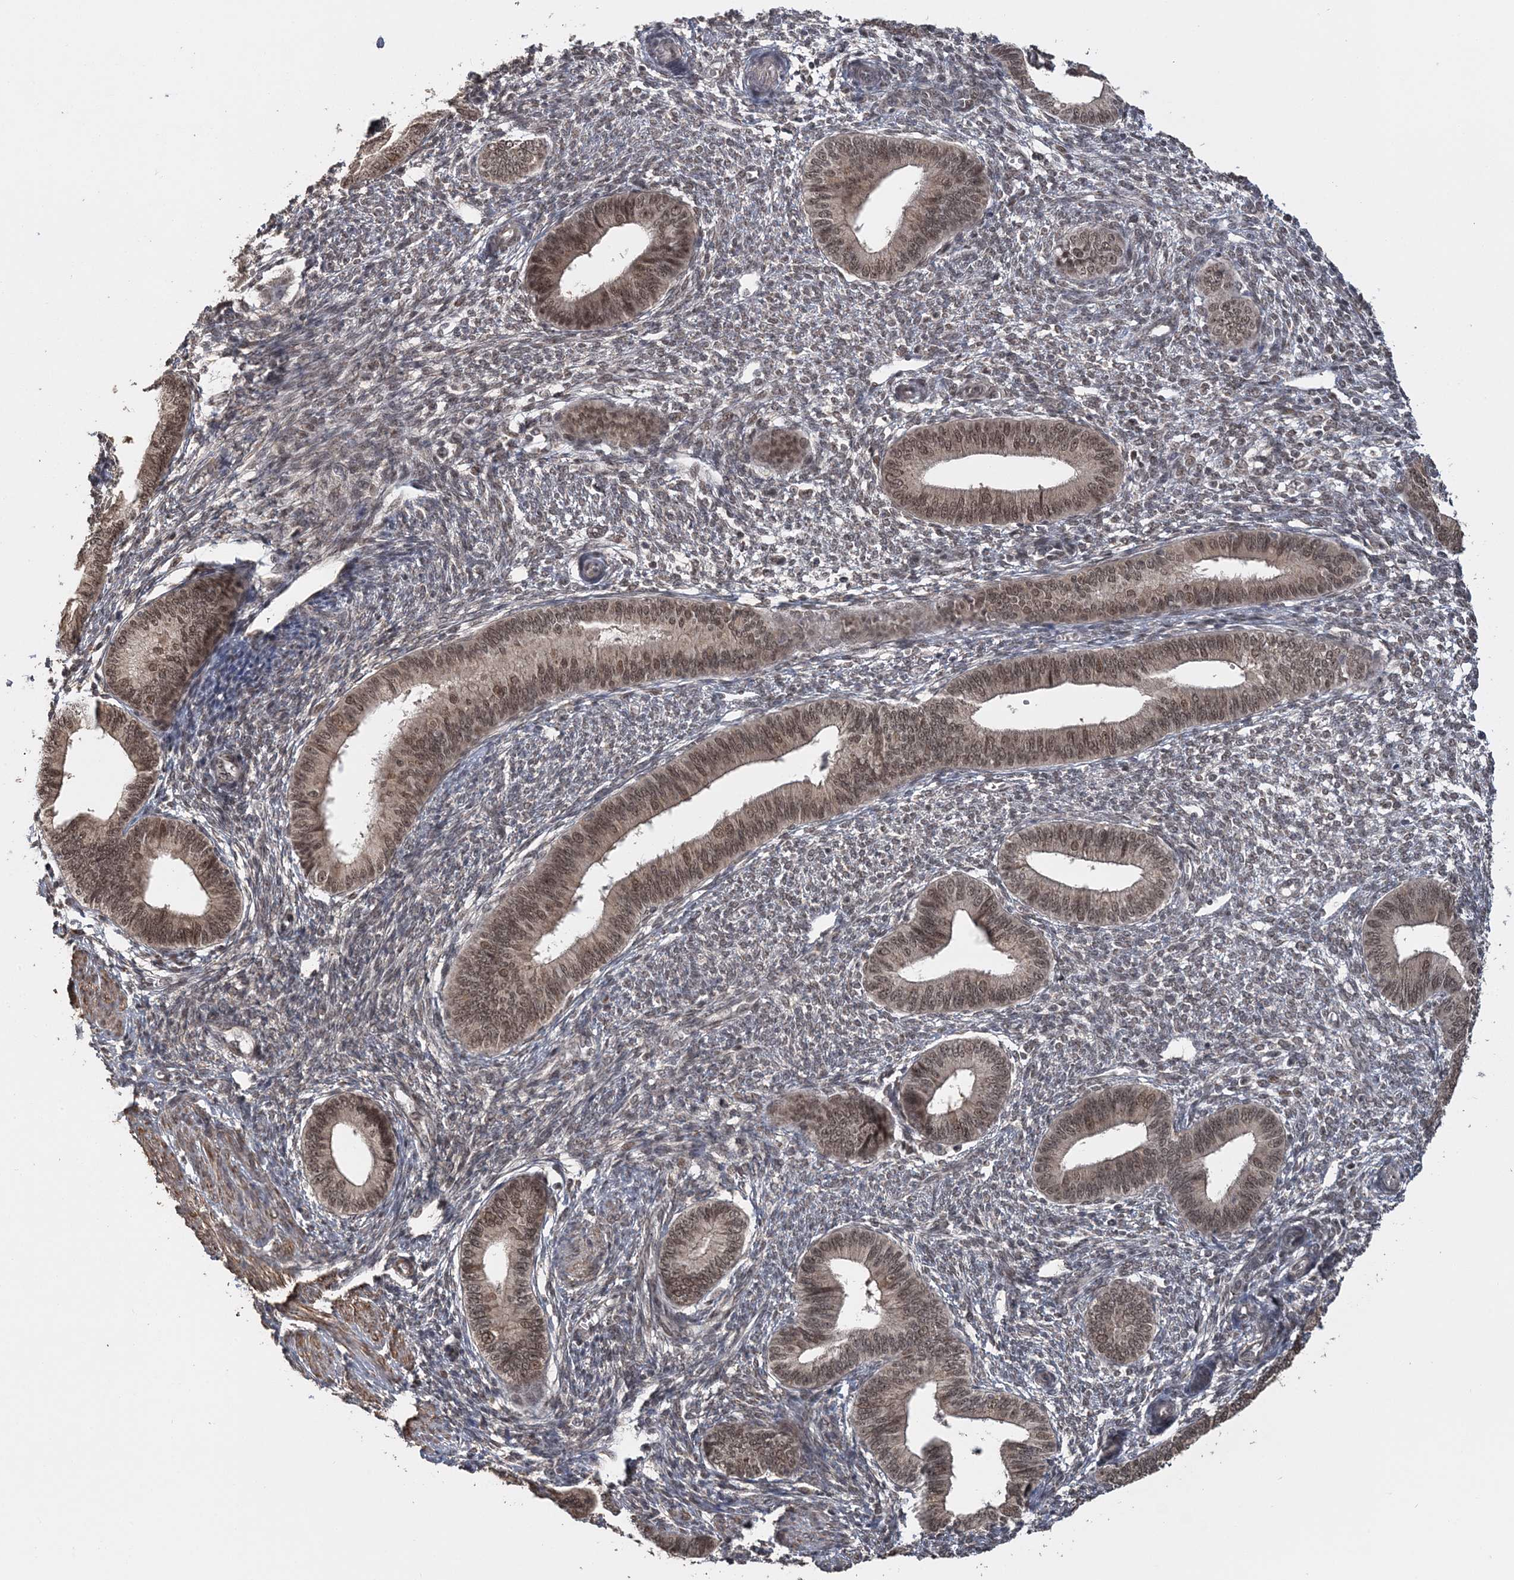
{"staining": {"intensity": "weak", "quantity": "25%-75%", "location": "nuclear"}, "tissue": "endometrium", "cell_type": "Cells in endometrial stroma", "image_type": "normal", "snomed": [{"axis": "morphology", "description": "Normal tissue, NOS"}, {"axis": "topography", "description": "Endometrium"}], "caption": "Immunohistochemical staining of benign human endometrium displays low levels of weak nuclear expression in approximately 25%-75% of cells in endometrial stroma. The protein of interest is shown in brown color, while the nuclei are stained blue.", "gene": "TSHZ2", "patient": {"sex": "female", "age": 46}}